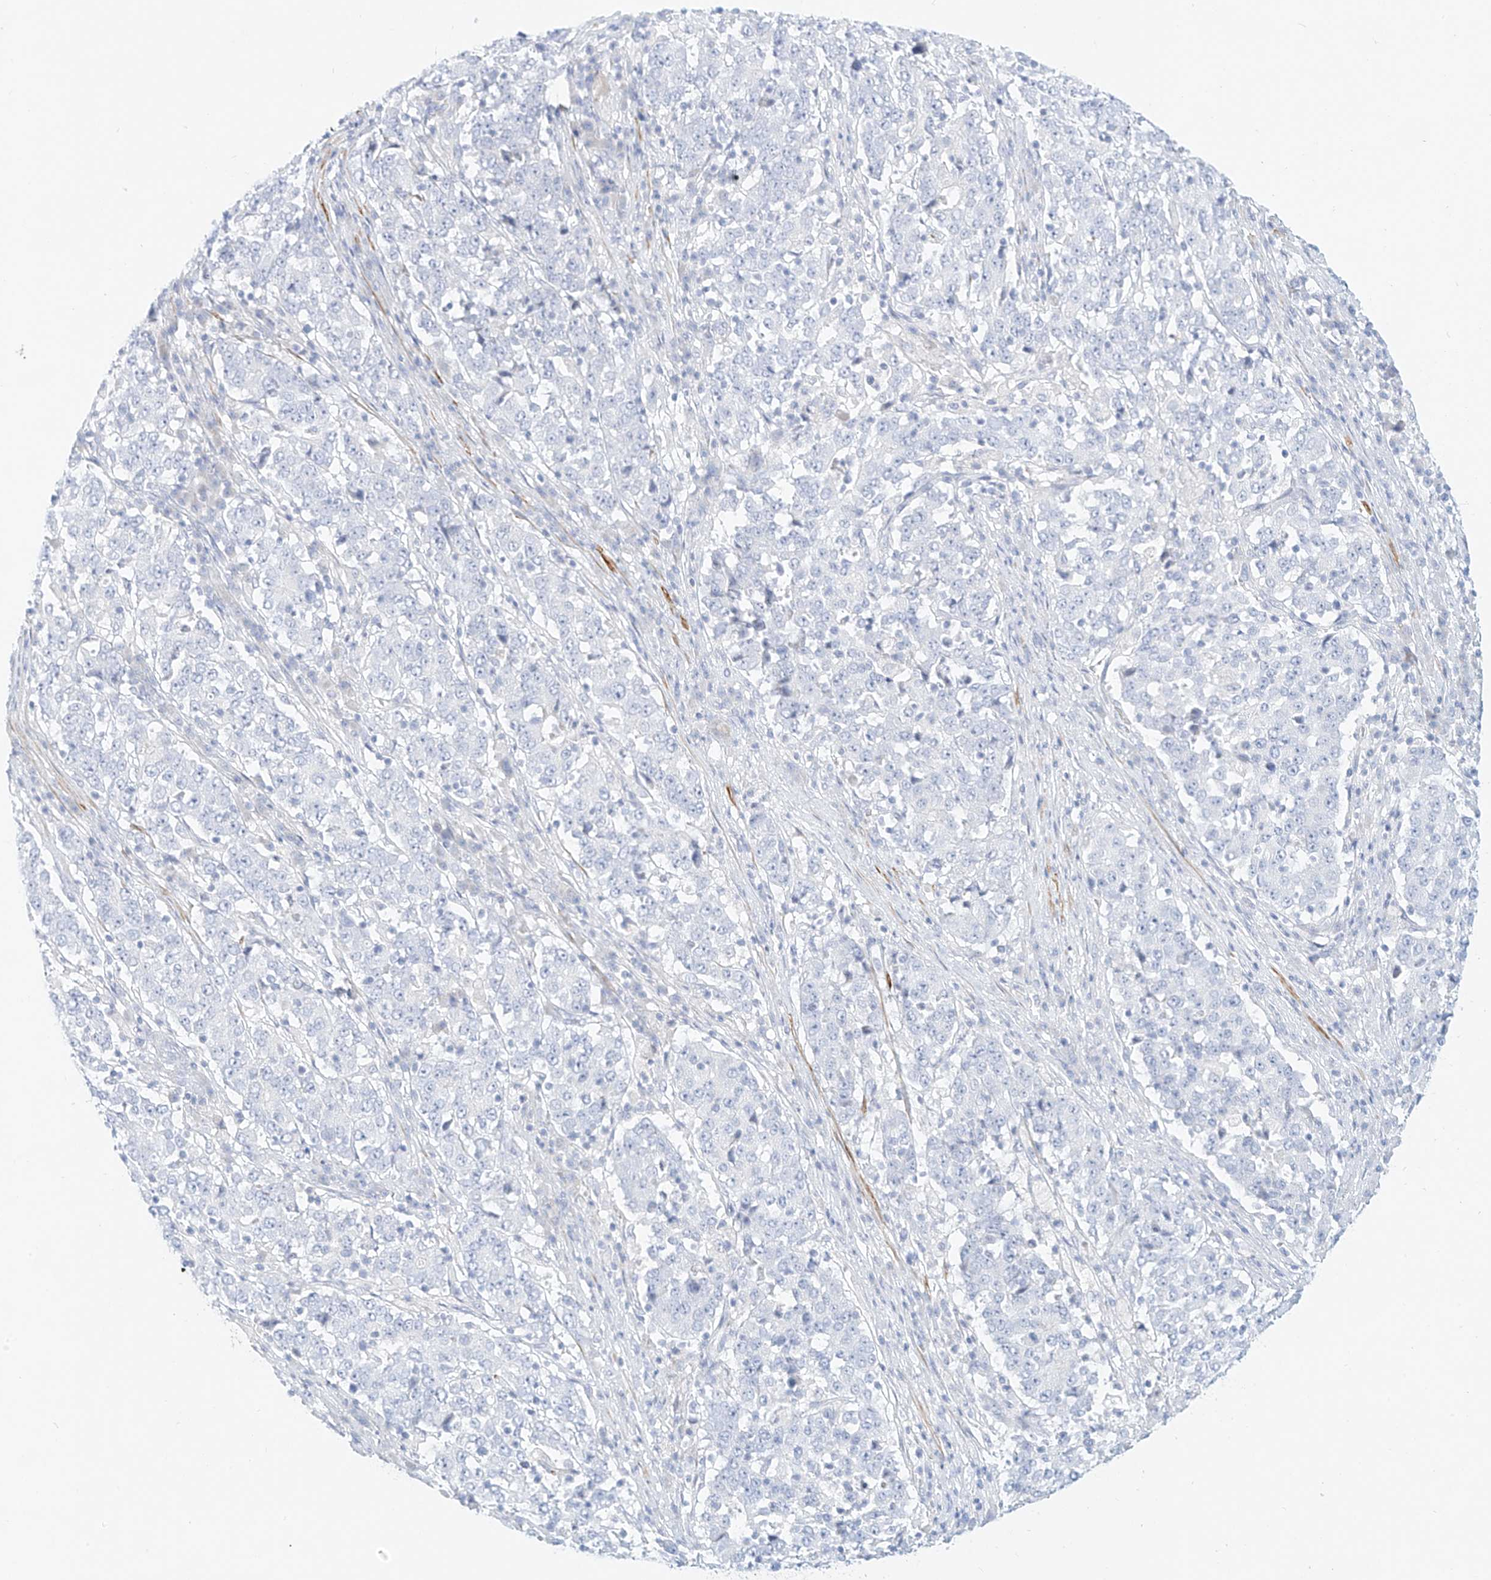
{"staining": {"intensity": "negative", "quantity": "none", "location": "none"}, "tissue": "stomach cancer", "cell_type": "Tumor cells", "image_type": "cancer", "snomed": [{"axis": "morphology", "description": "Adenocarcinoma, NOS"}, {"axis": "topography", "description": "Stomach"}], "caption": "Immunohistochemistry micrograph of neoplastic tissue: stomach cancer (adenocarcinoma) stained with DAB (3,3'-diaminobenzidine) demonstrates no significant protein expression in tumor cells.", "gene": "ST3GAL5", "patient": {"sex": "male", "age": 59}}